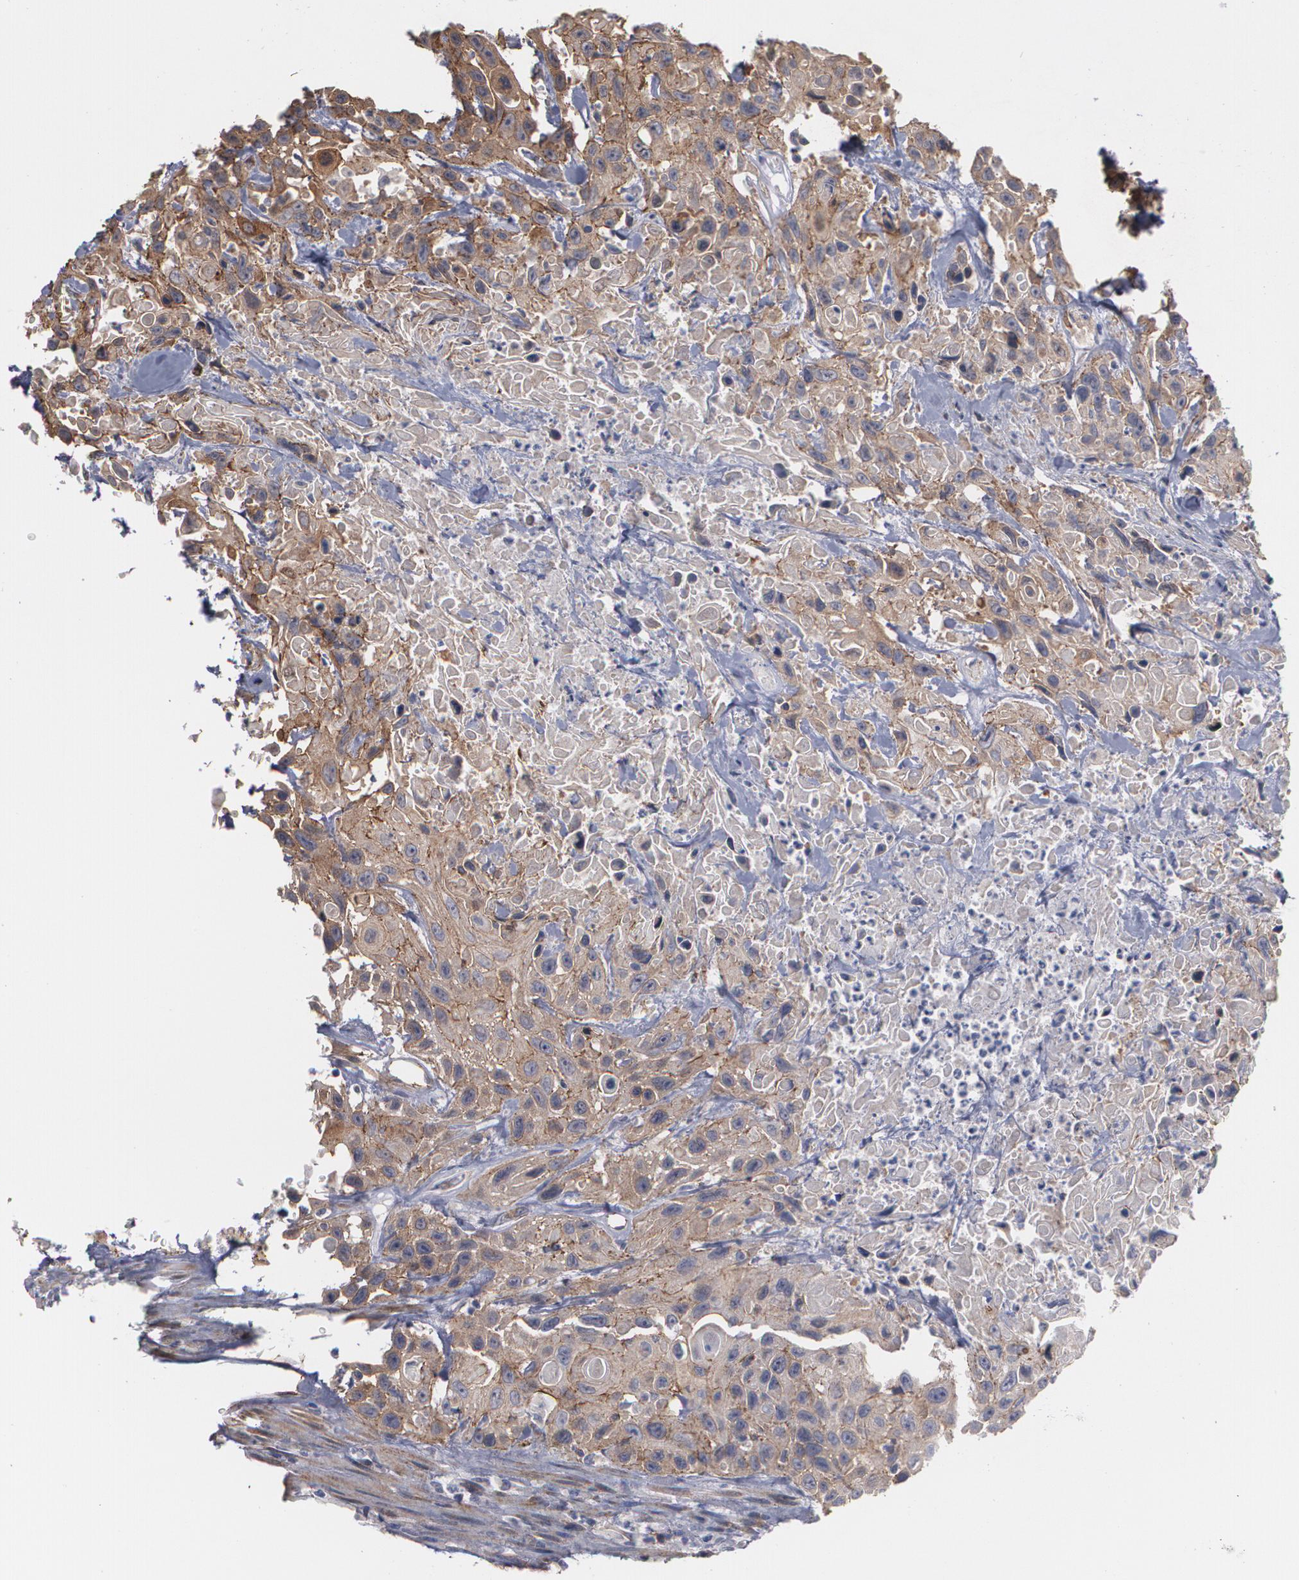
{"staining": {"intensity": "moderate", "quantity": ">75%", "location": "cytoplasmic/membranous"}, "tissue": "urothelial cancer", "cell_type": "Tumor cells", "image_type": "cancer", "snomed": [{"axis": "morphology", "description": "Urothelial carcinoma, High grade"}, {"axis": "topography", "description": "Urinary bladder"}], "caption": "Immunohistochemistry (IHC) of urothelial cancer demonstrates medium levels of moderate cytoplasmic/membranous expression in about >75% of tumor cells. The protein of interest is stained brown, and the nuclei are stained in blue (DAB IHC with brightfield microscopy, high magnification).", "gene": "TJP1", "patient": {"sex": "female", "age": 84}}